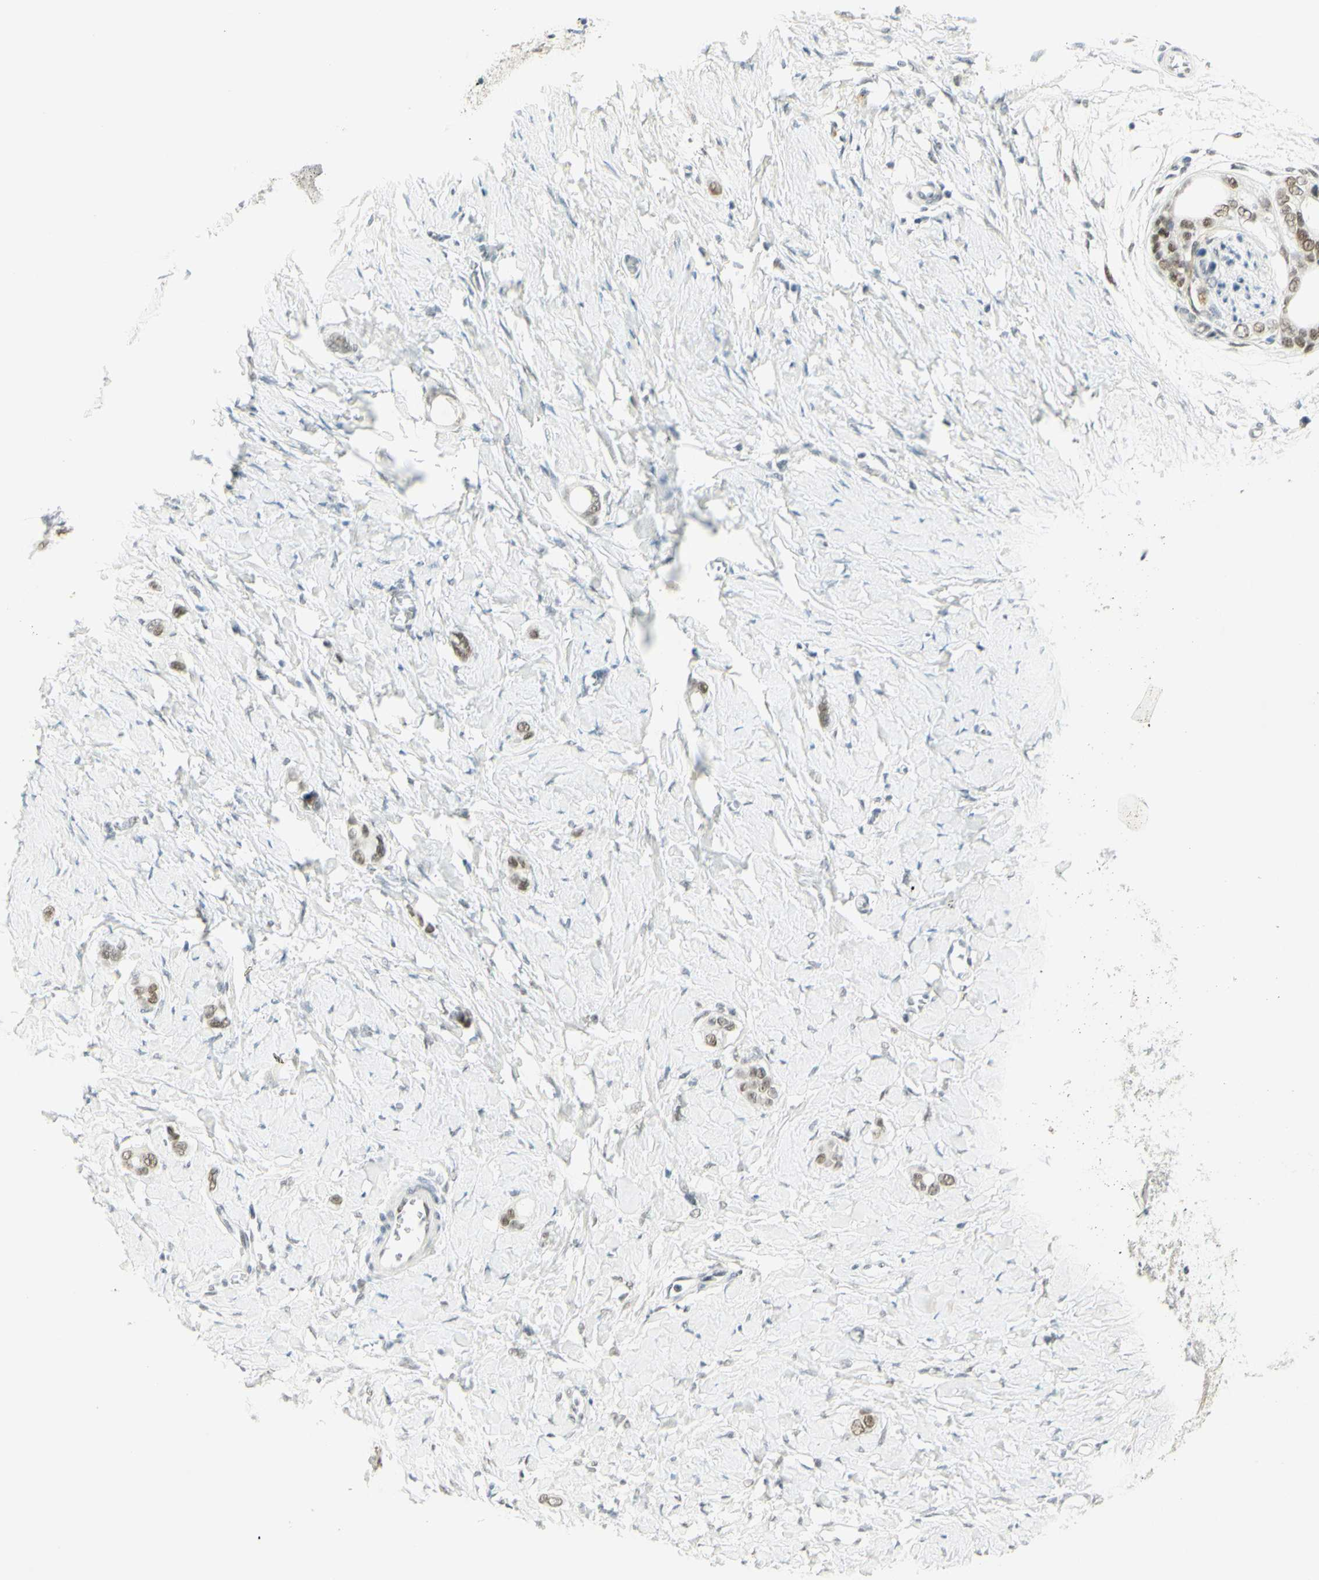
{"staining": {"intensity": "moderate", "quantity": ">75%", "location": "nuclear"}, "tissue": "stomach cancer", "cell_type": "Tumor cells", "image_type": "cancer", "snomed": [{"axis": "morphology", "description": "Adenocarcinoma, NOS"}, {"axis": "topography", "description": "Stomach"}], "caption": "This photomicrograph displays IHC staining of human adenocarcinoma (stomach), with medium moderate nuclear staining in approximately >75% of tumor cells.", "gene": "PMS2", "patient": {"sex": "female", "age": 75}}